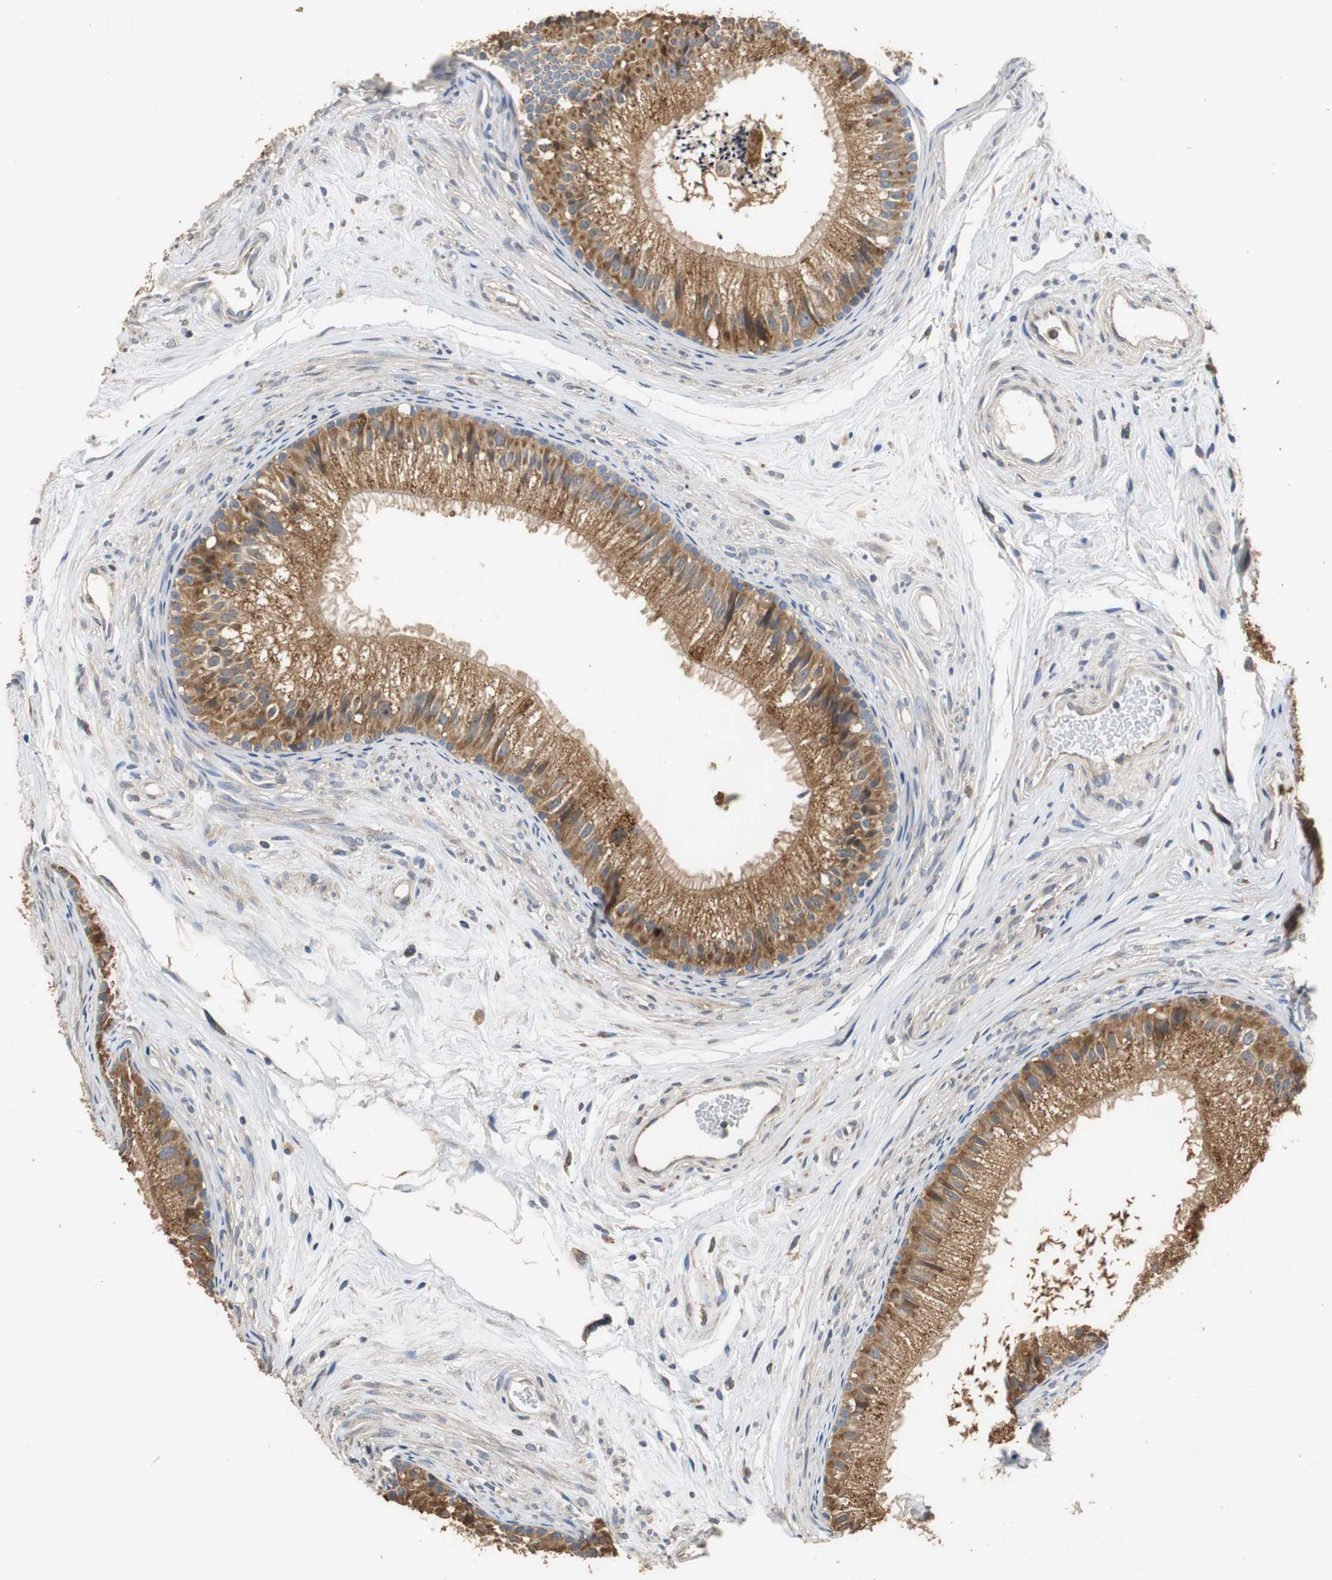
{"staining": {"intensity": "strong", "quantity": ">75%", "location": "cytoplasmic/membranous"}, "tissue": "epididymis", "cell_type": "Glandular cells", "image_type": "normal", "snomed": [{"axis": "morphology", "description": "Normal tissue, NOS"}, {"axis": "topography", "description": "Epididymis"}], "caption": "The histopathology image shows staining of unremarkable epididymis, revealing strong cytoplasmic/membranous protein expression (brown color) within glandular cells.", "gene": "HMGCL", "patient": {"sex": "male", "age": 56}}